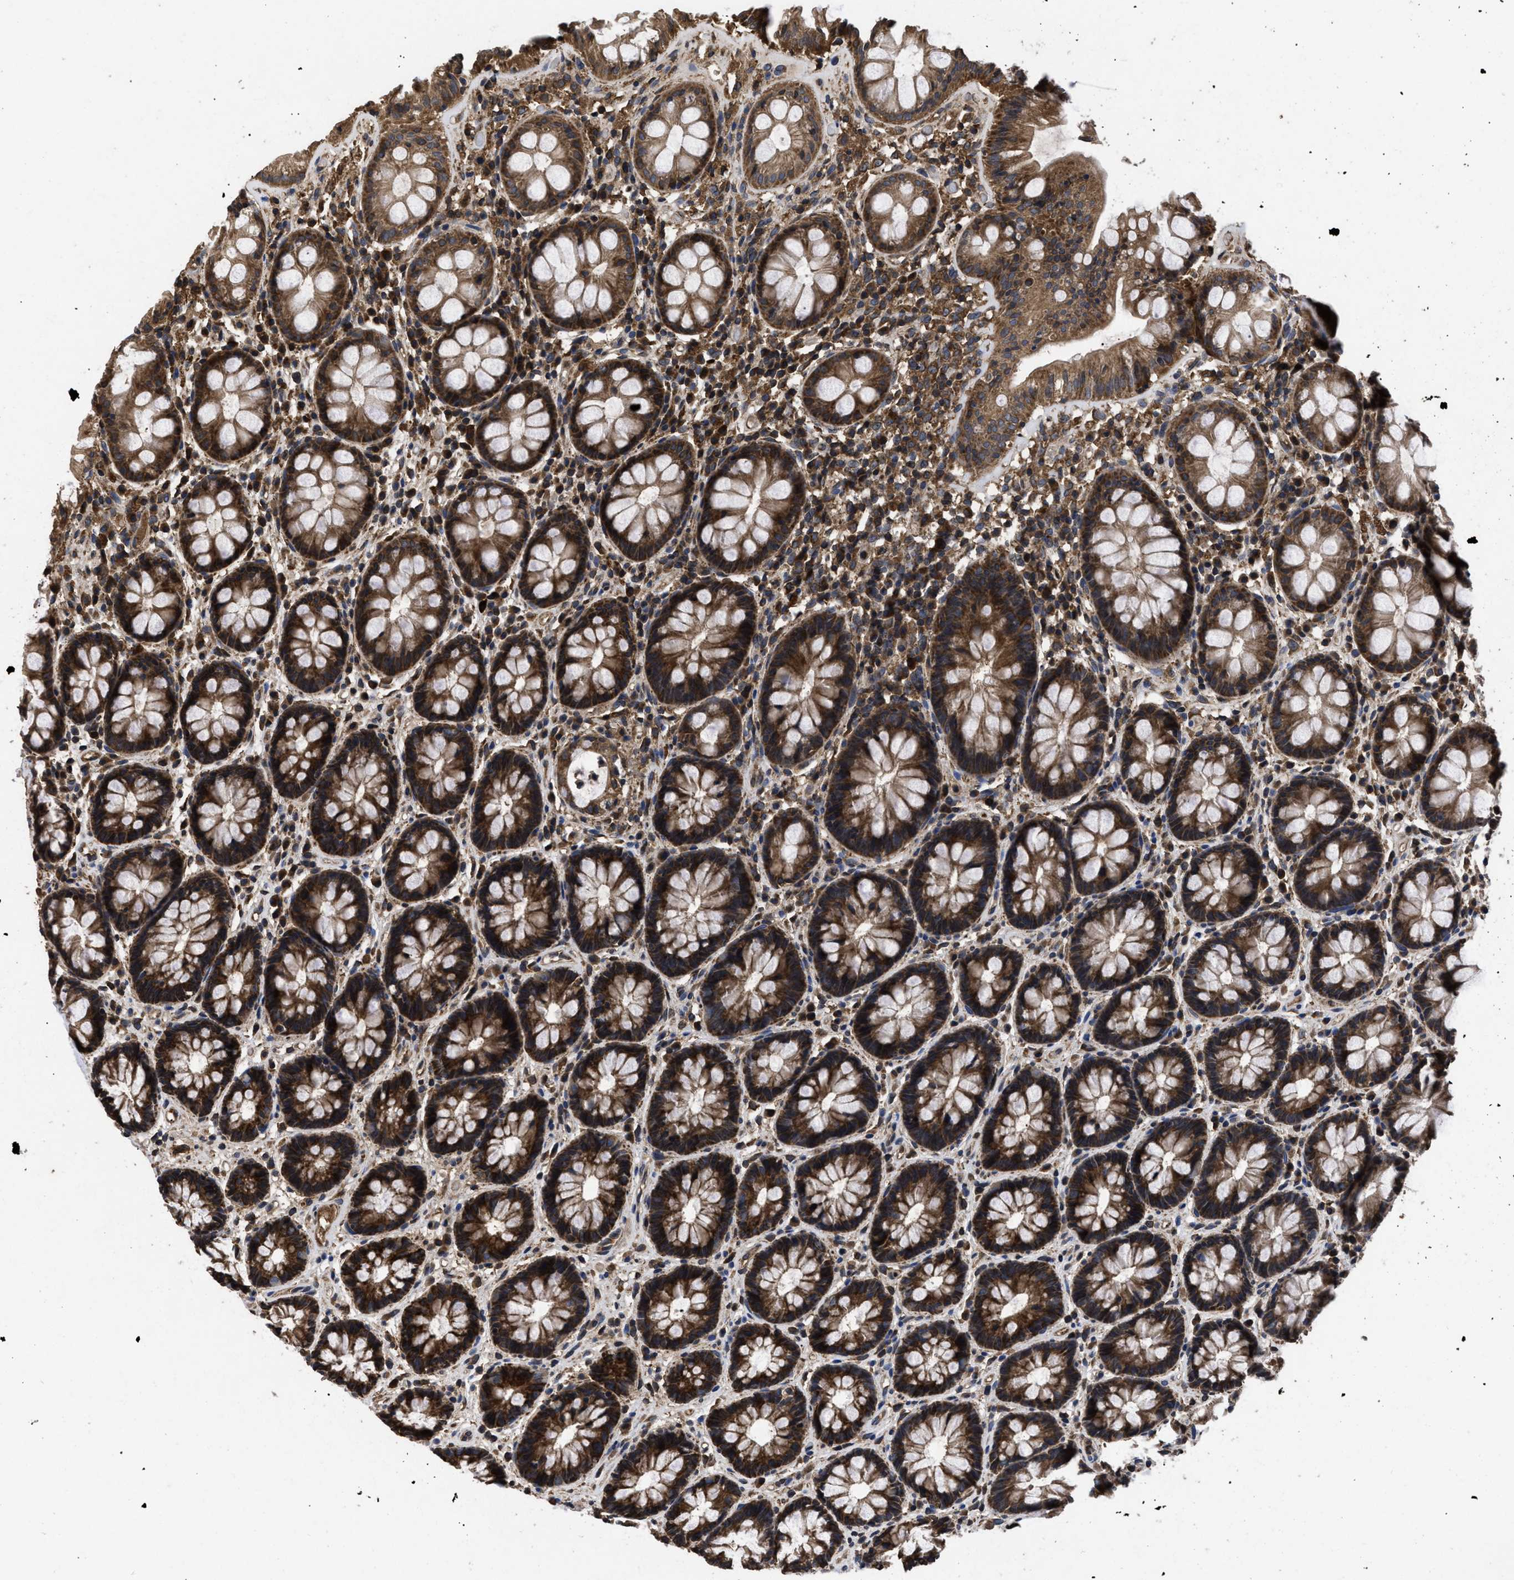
{"staining": {"intensity": "strong", "quantity": ">75%", "location": "cytoplasmic/membranous"}, "tissue": "rectum", "cell_type": "Glandular cells", "image_type": "normal", "snomed": [{"axis": "morphology", "description": "Normal tissue, NOS"}, {"axis": "topography", "description": "Rectum"}], "caption": "A brown stain labels strong cytoplasmic/membranous expression of a protein in glandular cells of benign rectum. Nuclei are stained in blue.", "gene": "LRRC3", "patient": {"sex": "male", "age": 64}}